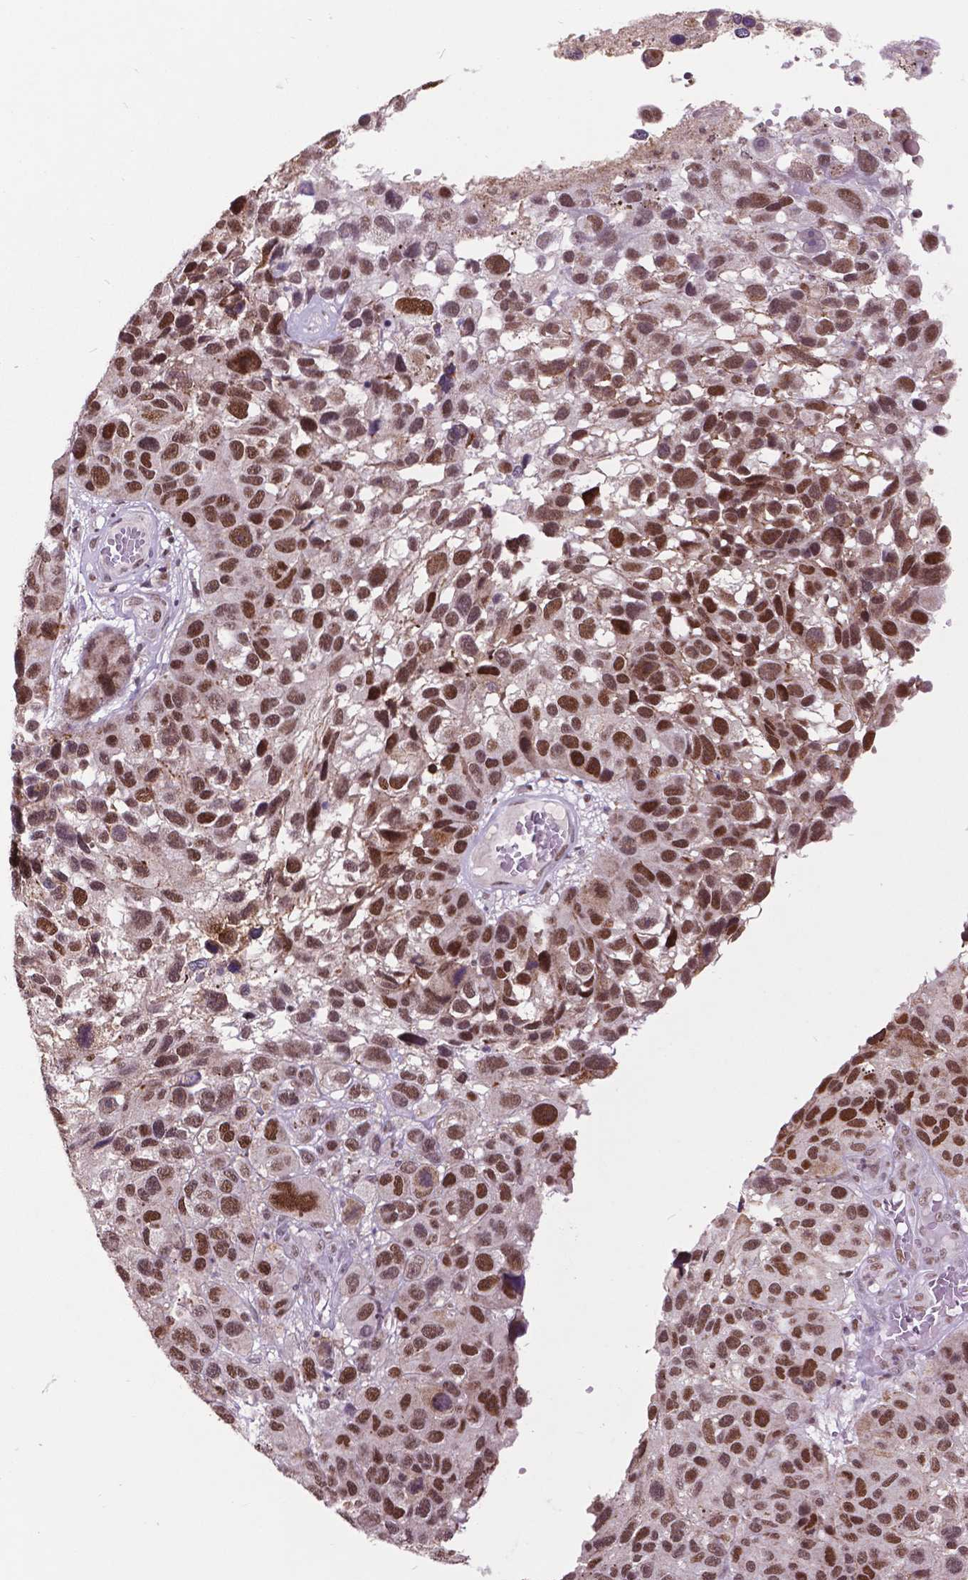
{"staining": {"intensity": "strong", "quantity": "25%-75%", "location": "nuclear"}, "tissue": "melanoma", "cell_type": "Tumor cells", "image_type": "cancer", "snomed": [{"axis": "morphology", "description": "Malignant melanoma, NOS"}, {"axis": "topography", "description": "Skin"}], "caption": "High-power microscopy captured an IHC photomicrograph of melanoma, revealing strong nuclear expression in approximately 25%-75% of tumor cells.", "gene": "MSH2", "patient": {"sex": "male", "age": 53}}